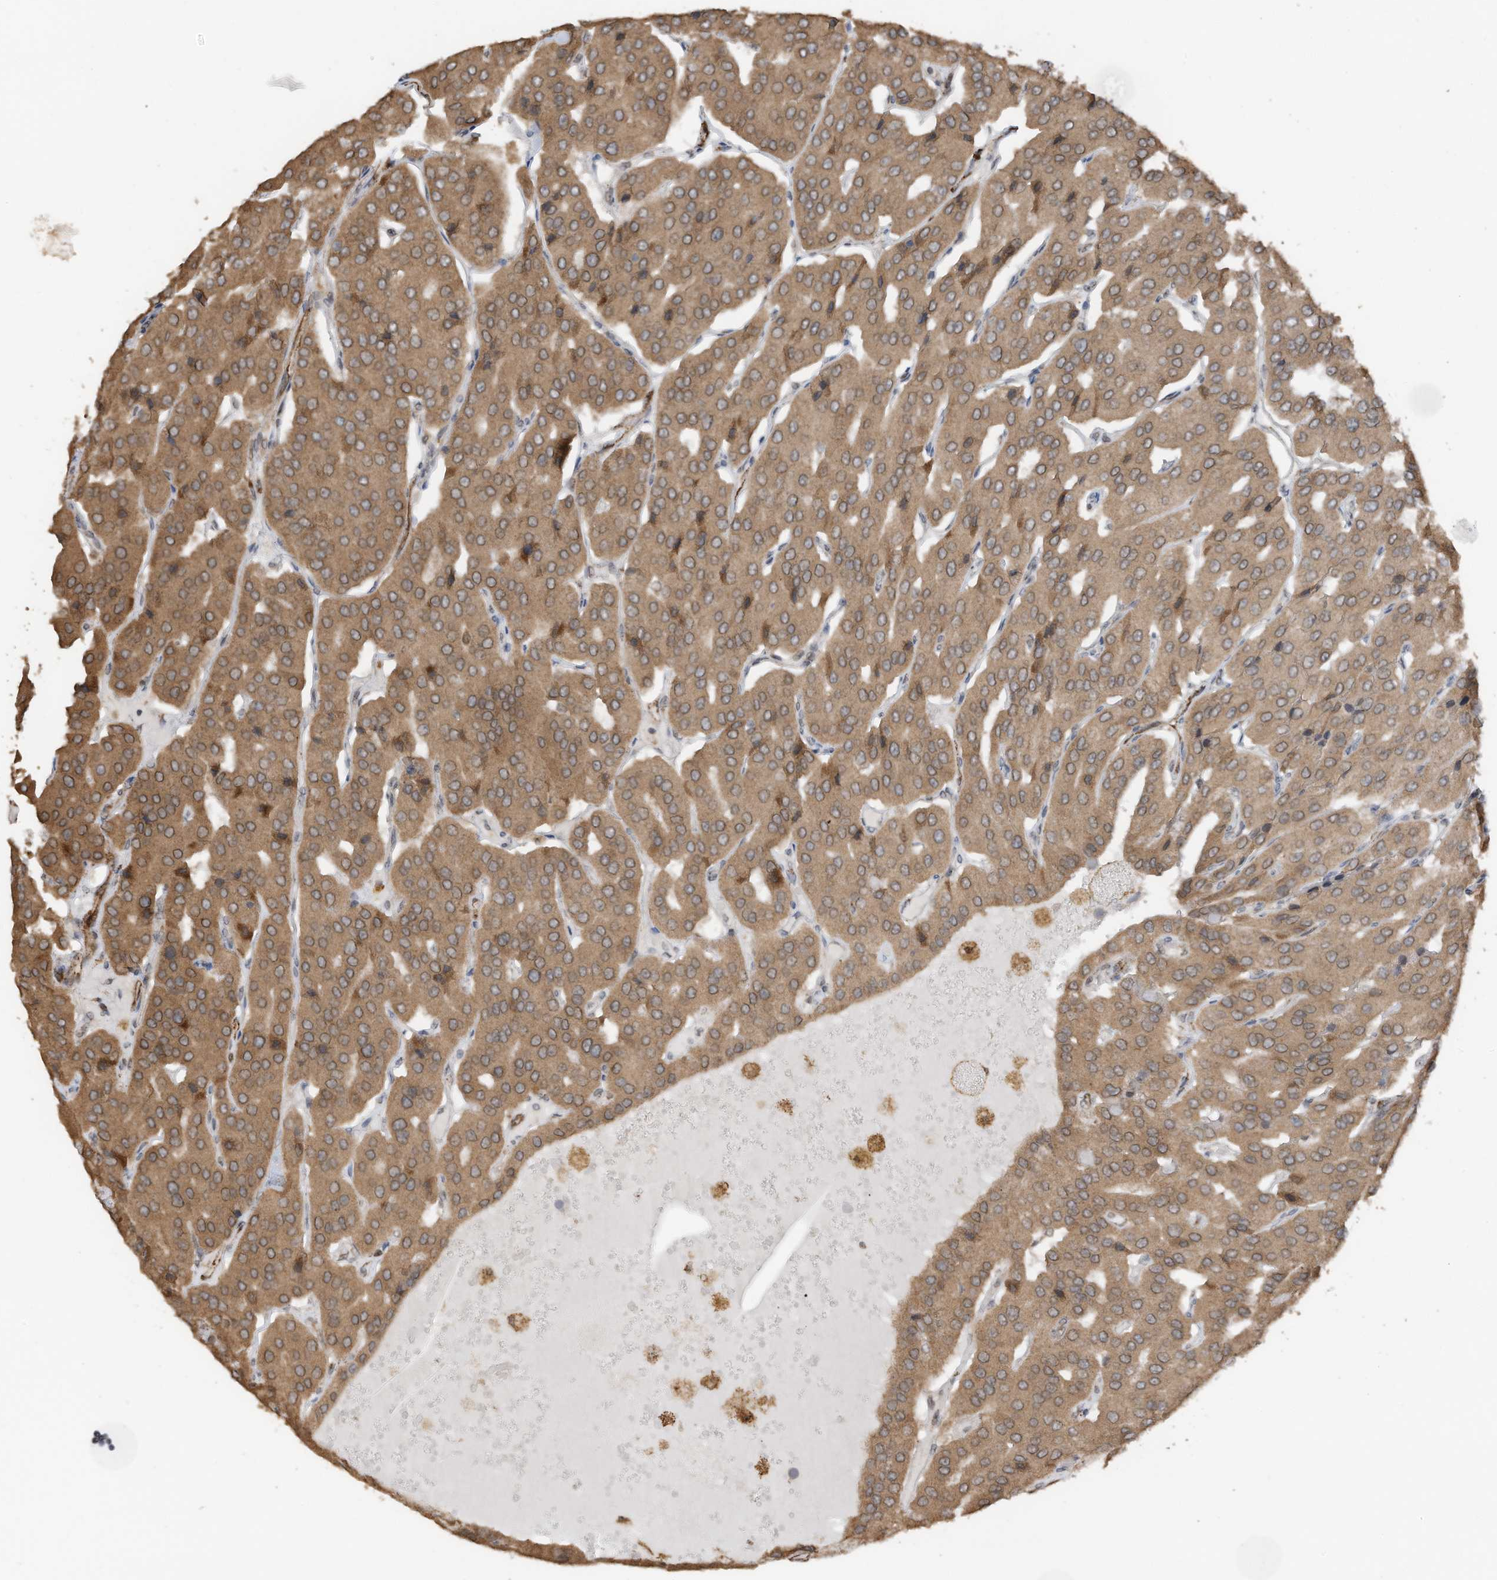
{"staining": {"intensity": "moderate", "quantity": ">75%", "location": "cytoplasmic/membranous"}, "tissue": "parathyroid gland", "cell_type": "Glandular cells", "image_type": "normal", "snomed": [{"axis": "morphology", "description": "Normal tissue, NOS"}, {"axis": "morphology", "description": "Adenoma, NOS"}, {"axis": "topography", "description": "Parathyroid gland"}], "caption": "Human parathyroid gland stained with a brown dye demonstrates moderate cytoplasmic/membranous positive positivity in approximately >75% of glandular cells.", "gene": "ERLEC1", "patient": {"sex": "female", "age": 86}}